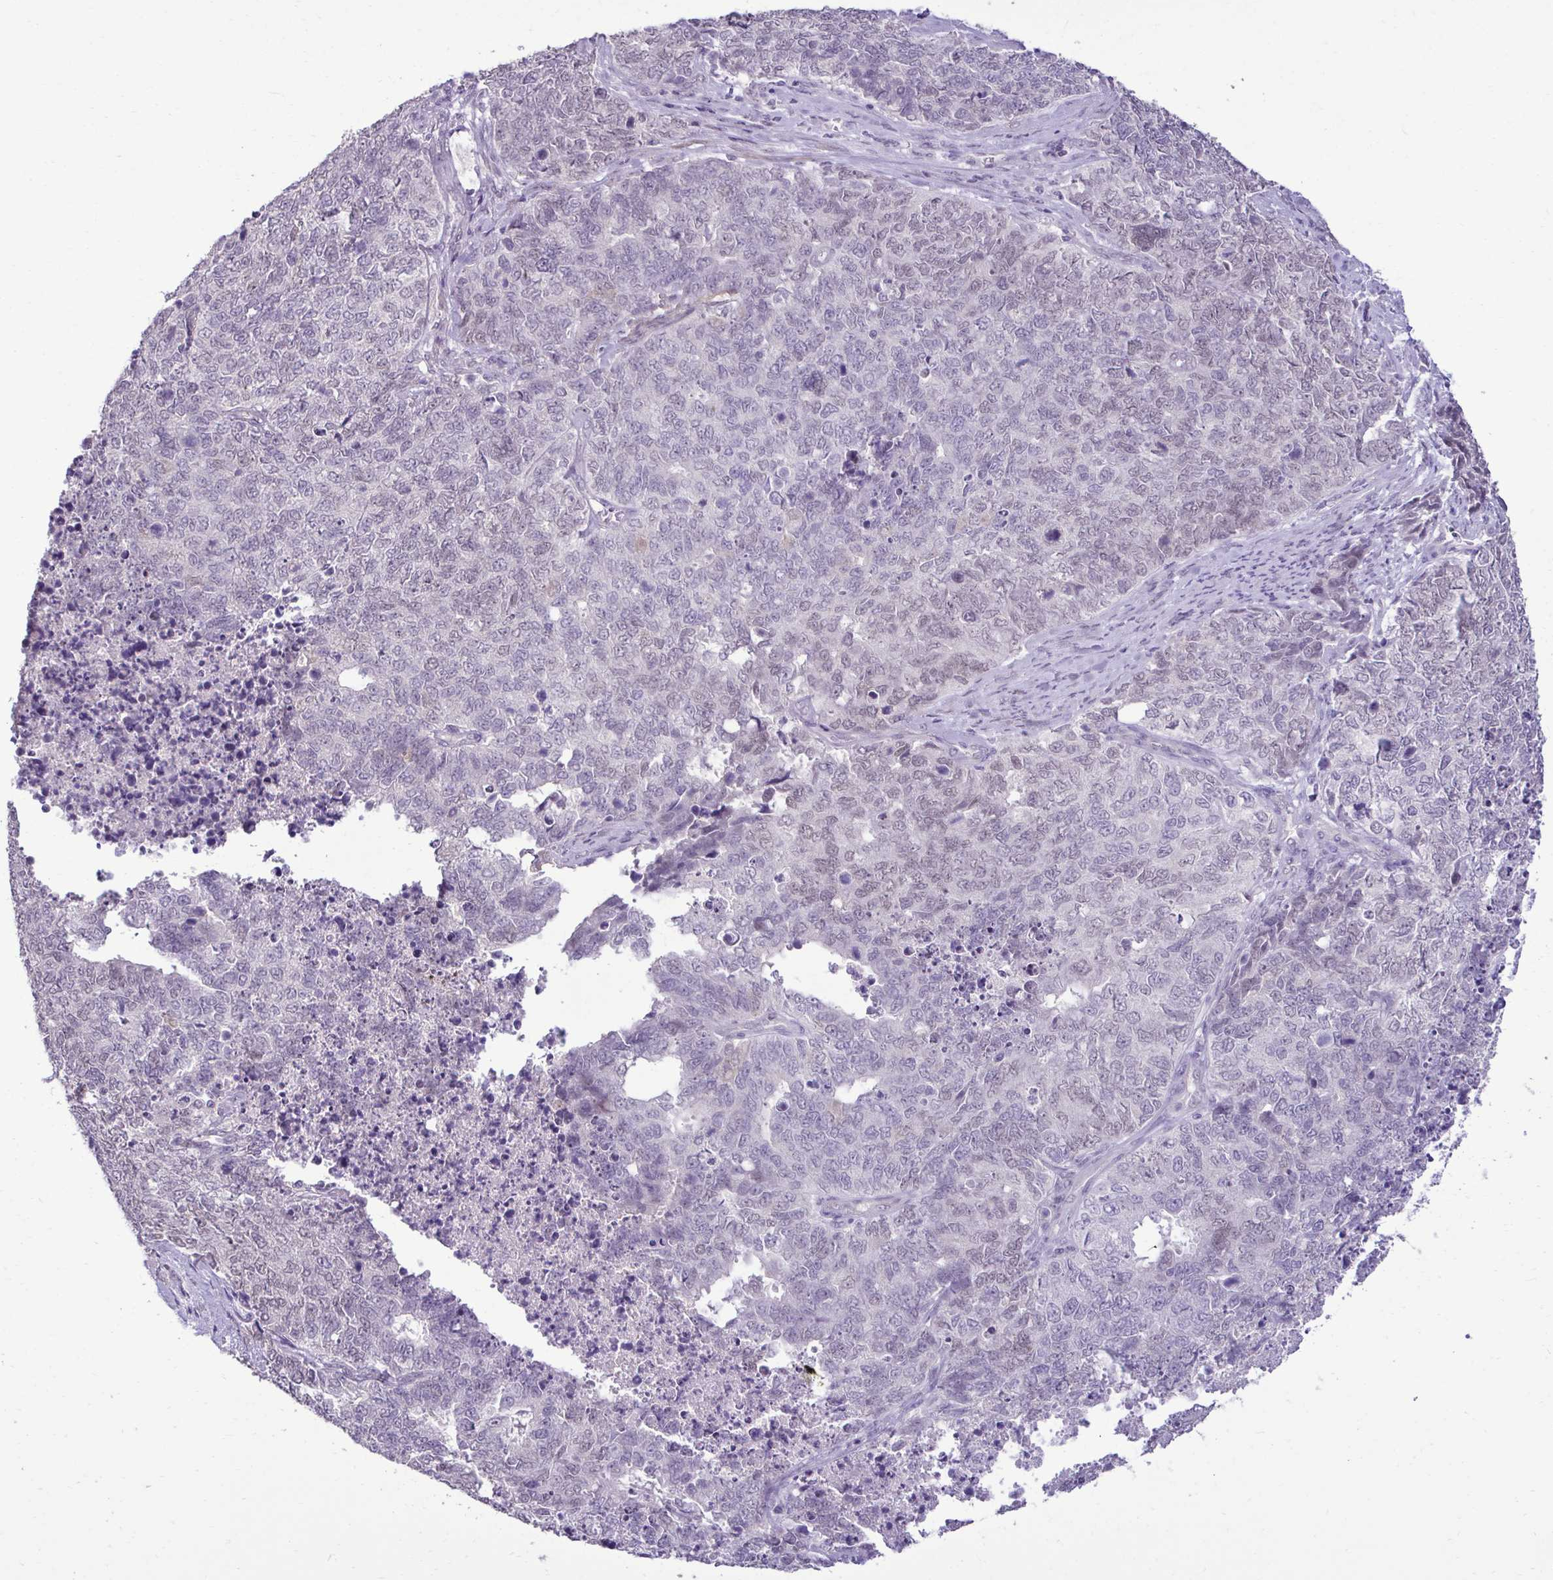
{"staining": {"intensity": "negative", "quantity": "none", "location": "none"}, "tissue": "cervical cancer", "cell_type": "Tumor cells", "image_type": "cancer", "snomed": [{"axis": "morphology", "description": "Adenocarcinoma, NOS"}, {"axis": "topography", "description": "Cervix"}], "caption": "High magnification brightfield microscopy of adenocarcinoma (cervical) stained with DAB (brown) and counterstained with hematoxylin (blue): tumor cells show no significant positivity. (DAB IHC with hematoxylin counter stain).", "gene": "SLC30A3", "patient": {"sex": "female", "age": 63}}